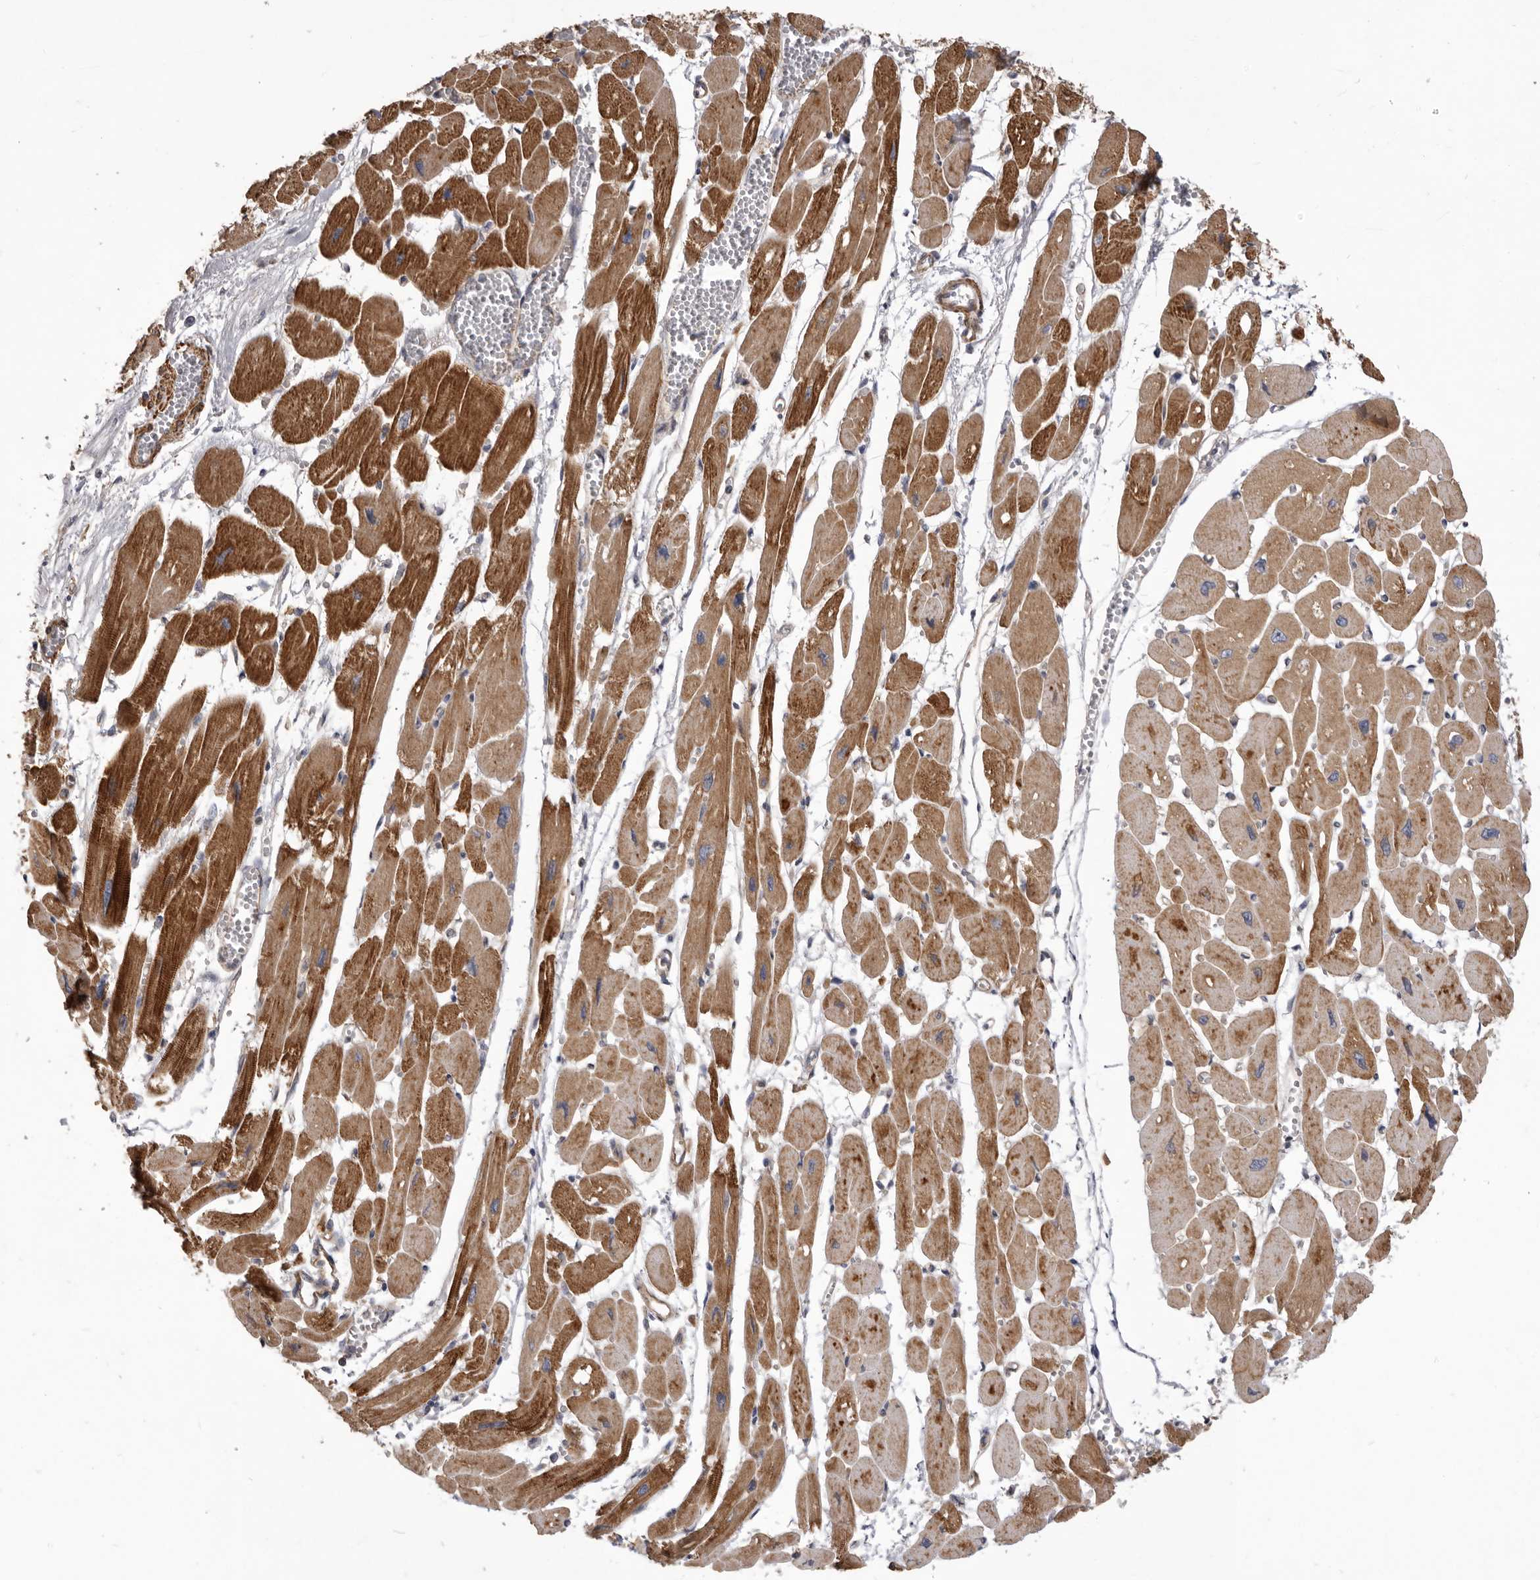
{"staining": {"intensity": "strong", "quantity": ">75%", "location": "cytoplasmic/membranous"}, "tissue": "heart muscle", "cell_type": "Cardiomyocytes", "image_type": "normal", "snomed": [{"axis": "morphology", "description": "Normal tissue, NOS"}, {"axis": "topography", "description": "Heart"}], "caption": "Immunohistochemistry (IHC) image of normal heart muscle: human heart muscle stained using immunohistochemistry (IHC) displays high levels of strong protein expression localized specifically in the cytoplasmic/membranous of cardiomyocytes, appearing as a cytoplasmic/membranous brown color.", "gene": "VPS45", "patient": {"sex": "female", "age": 54}}